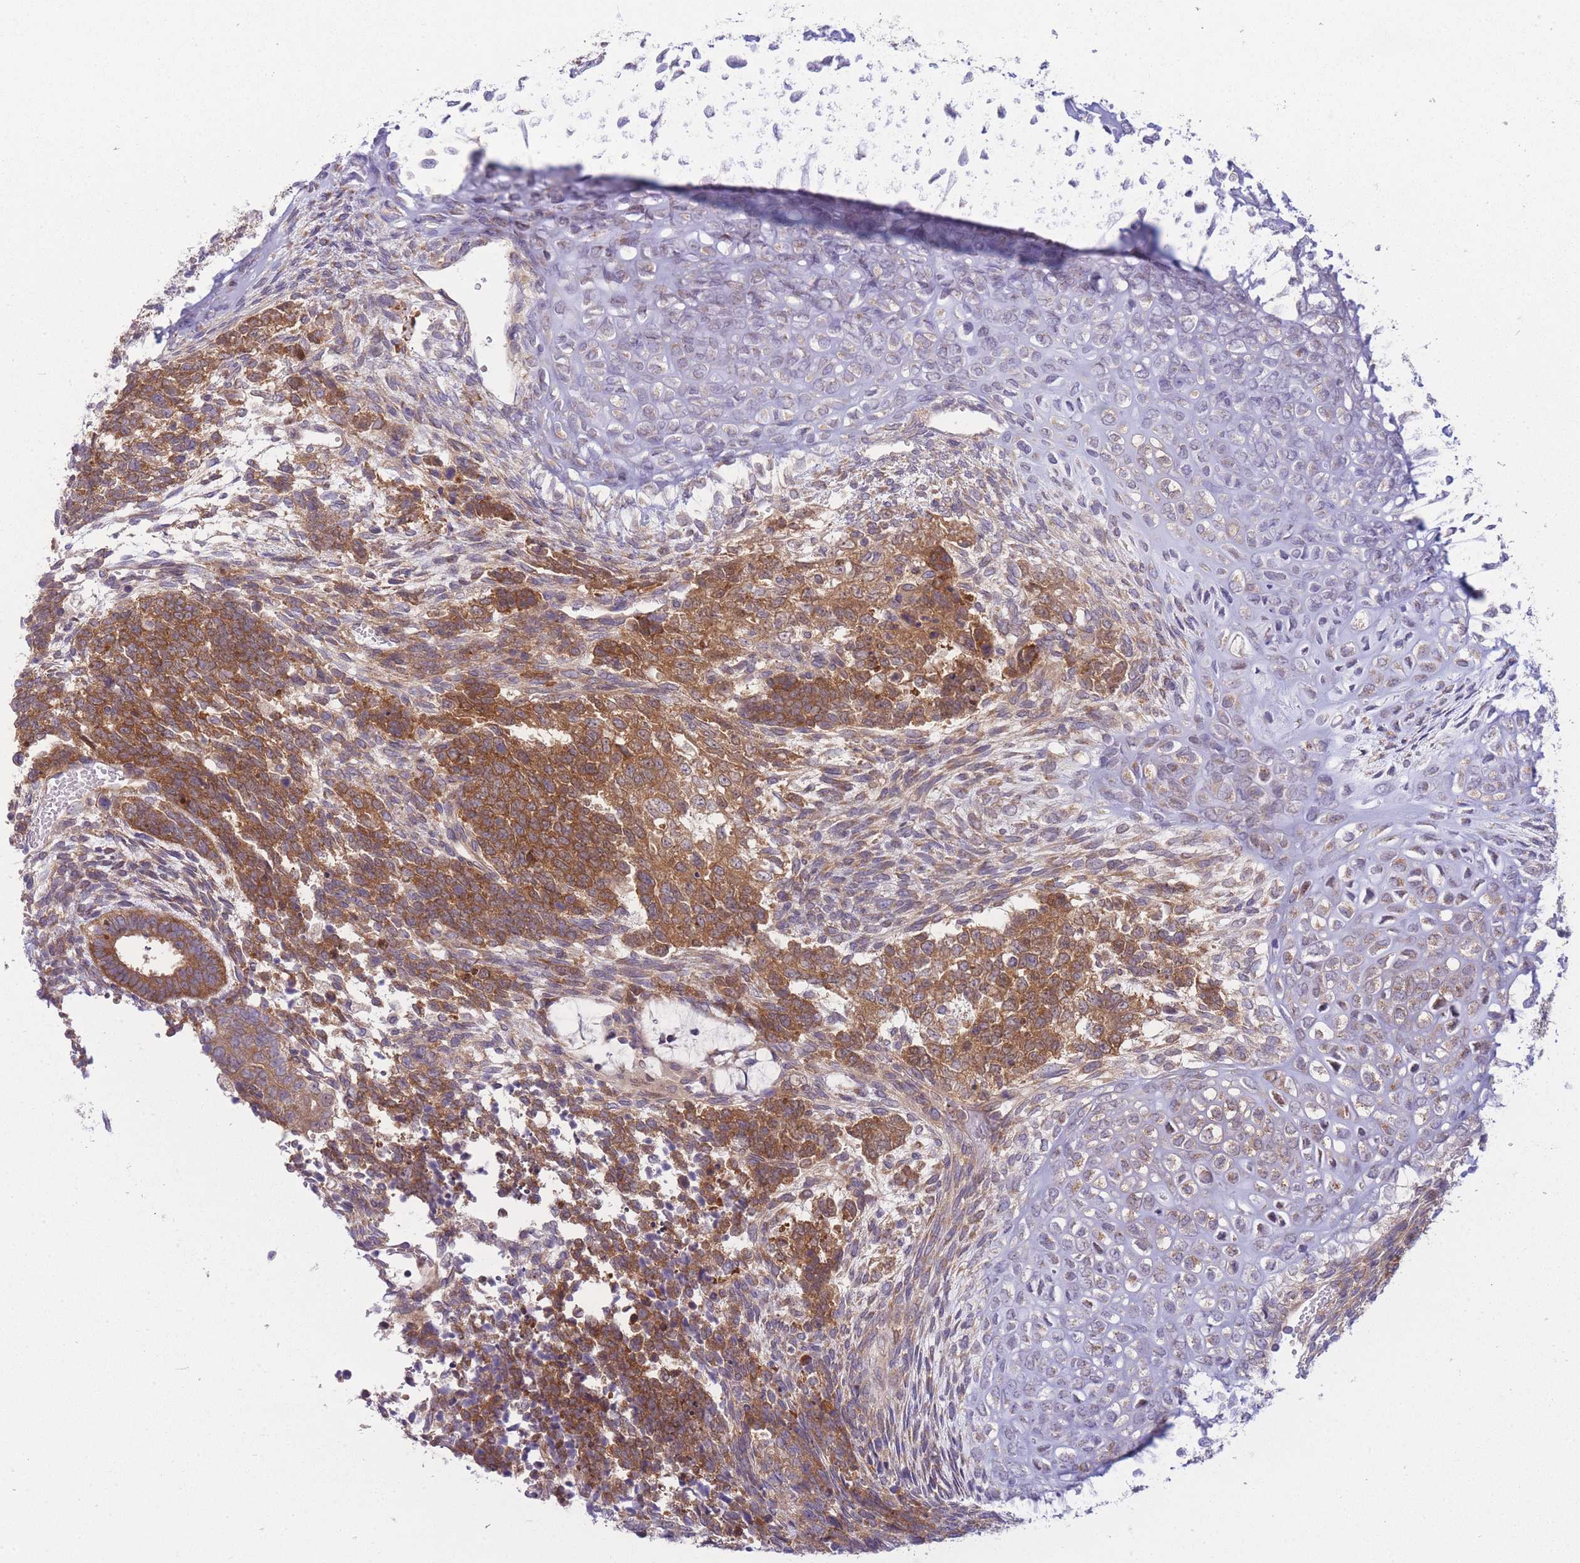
{"staining": {"intensity": "moderate", "quantity": ">75%", "location": "cytoplasmic/membranous"}, "tissue": "testis cancer", "cell_type": "Tumor cells", "image_type": "cancer", "snomed": [{"axis": "morphology", "description": "Carcinoma, Embryonal, NOS"}, {"axis": "topography", "description": "Testis"}], "caption": "Immunohistochemical staining of testis cancer demonstrates medium levels of moderate cytoplasmic/membranous protein expression in about >75% of tumor cells.", "gene": "PFDN6", "patient": {"sex": "male", "age": 23}}